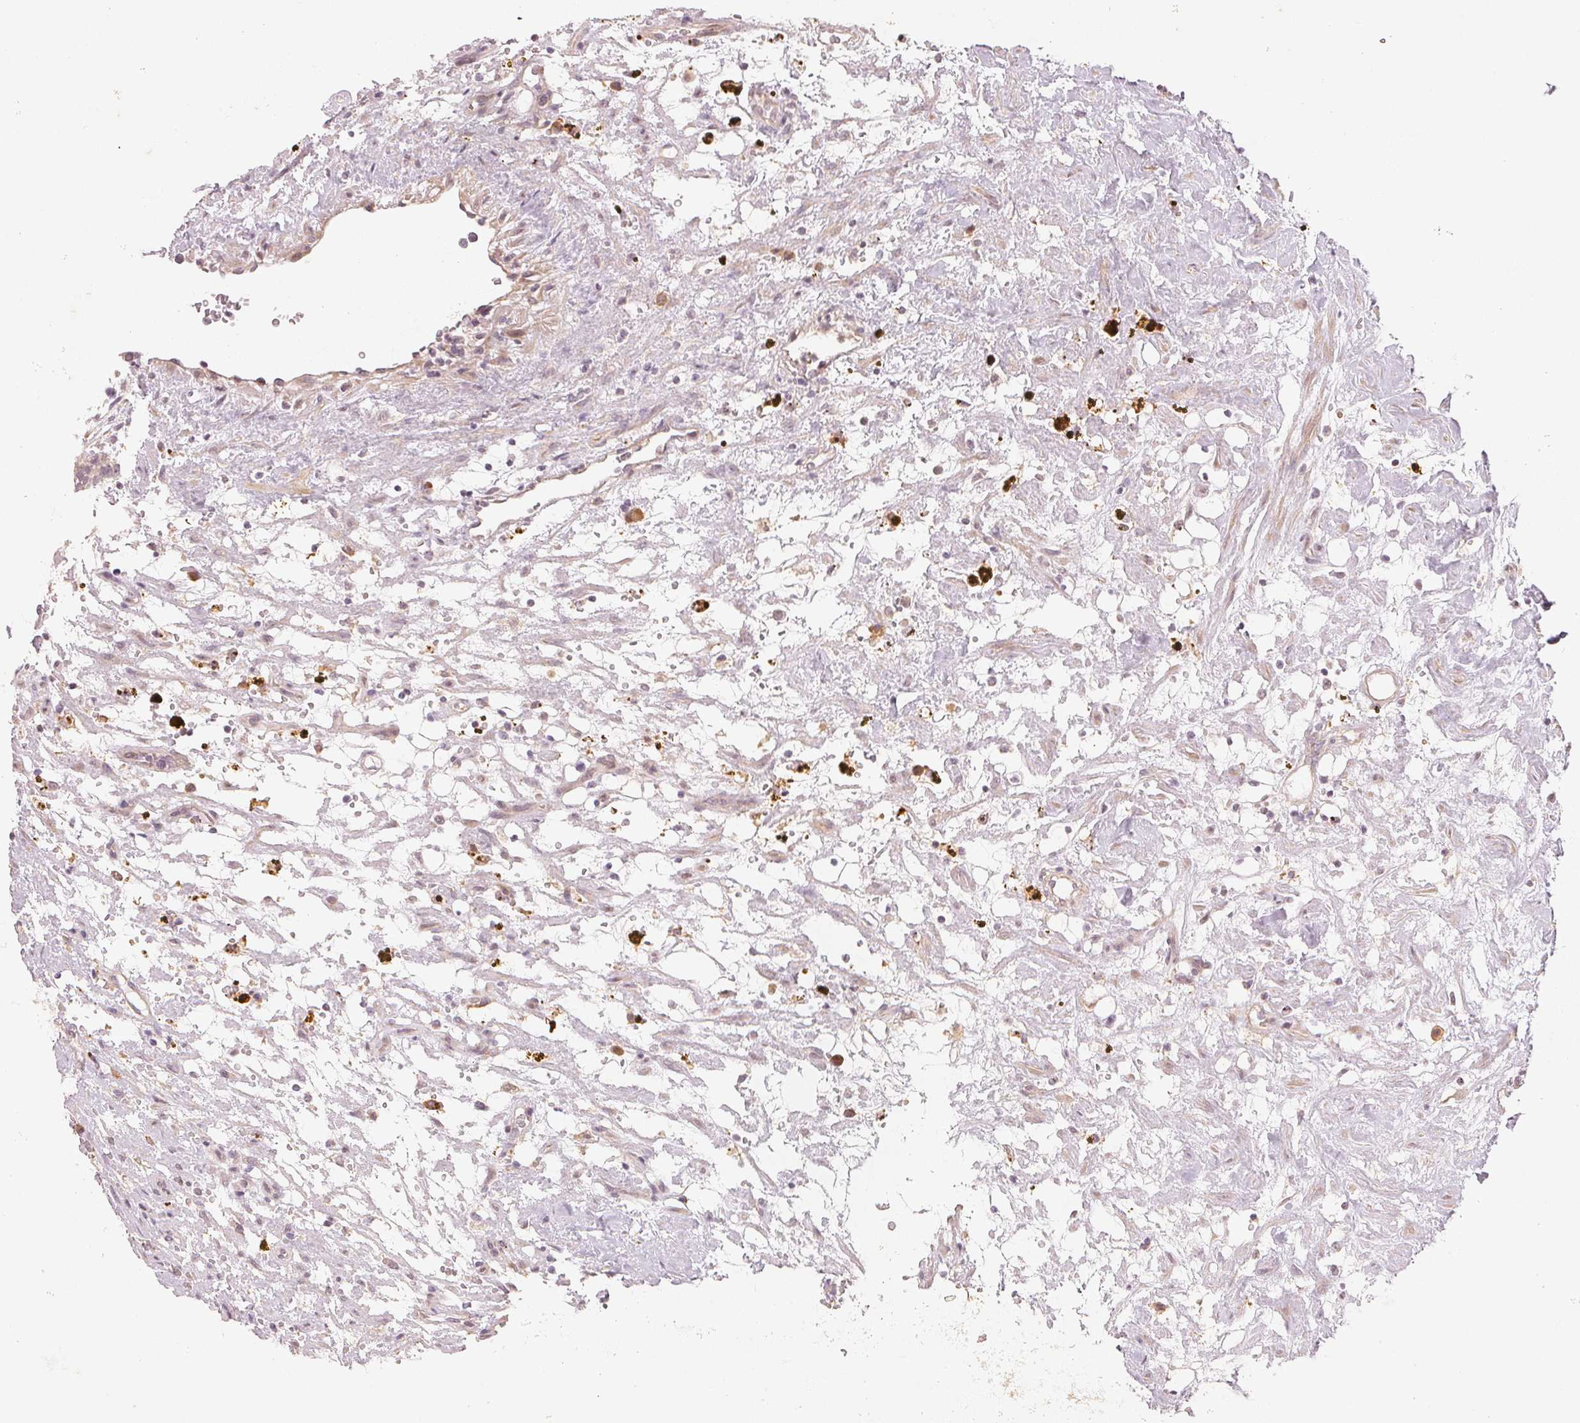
{"staining": {"intensity": "negative", "quantity": "none", "location": "none"}, "tissue": "renal cancer", "cell_type": "Tumor cells", "image_type": "cancer", "snomed": [{"axis": "morphology", "description": "Adenocarcinoma, NOS"}, {"axis": "topography", "description": "Kidney"}], "caption": "Human renal cancer stained for a protein using immunohistochemistry demonstrates no expression in tumor cells.", "gene": "DENND2C", "patient": {"sex": "female", "age": 69}}